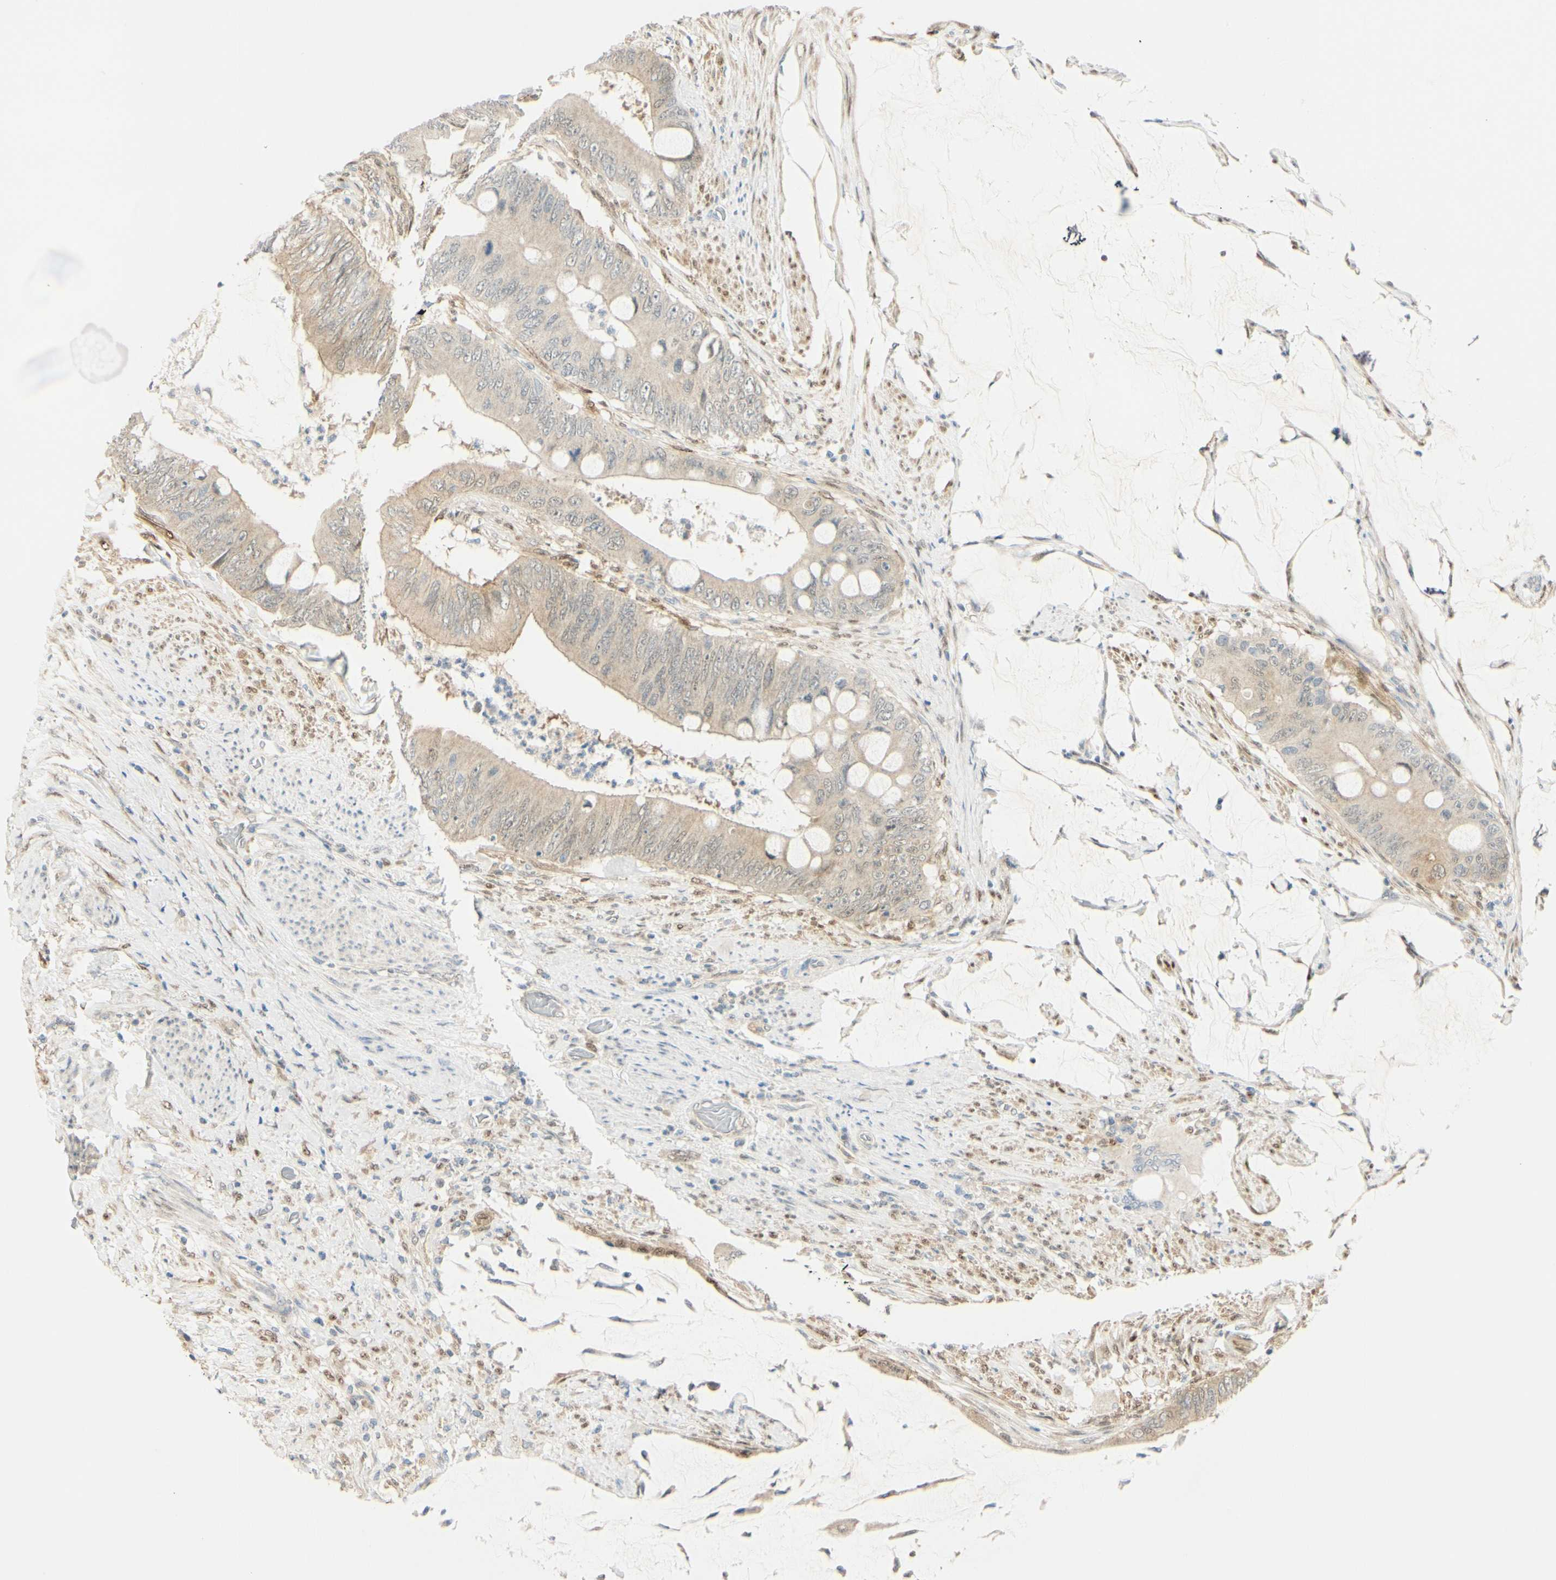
{"staining": {"intensity": "weak", "quantity": "25%-75%", "location": "cytoplasmic/membranous"}, "tissue": "colorectal cancer", "cell_type": "Tumor cells", "image_type": "cancer", "snomed": [{"axis": "morphology", "description": "Adenocarcinoma, NOS"}, {"axis": "topography", "description": "Rectum"}], "caption": "This is a photomicrograph of immunohistochemistry (IHC) staining of adenocarcinoma (colorectal), which shows weak positivity in the cytoplasmic/membranous of tumor cells.", "gene": "FHL2", "patient": {"sex": "female", "age": 77}}